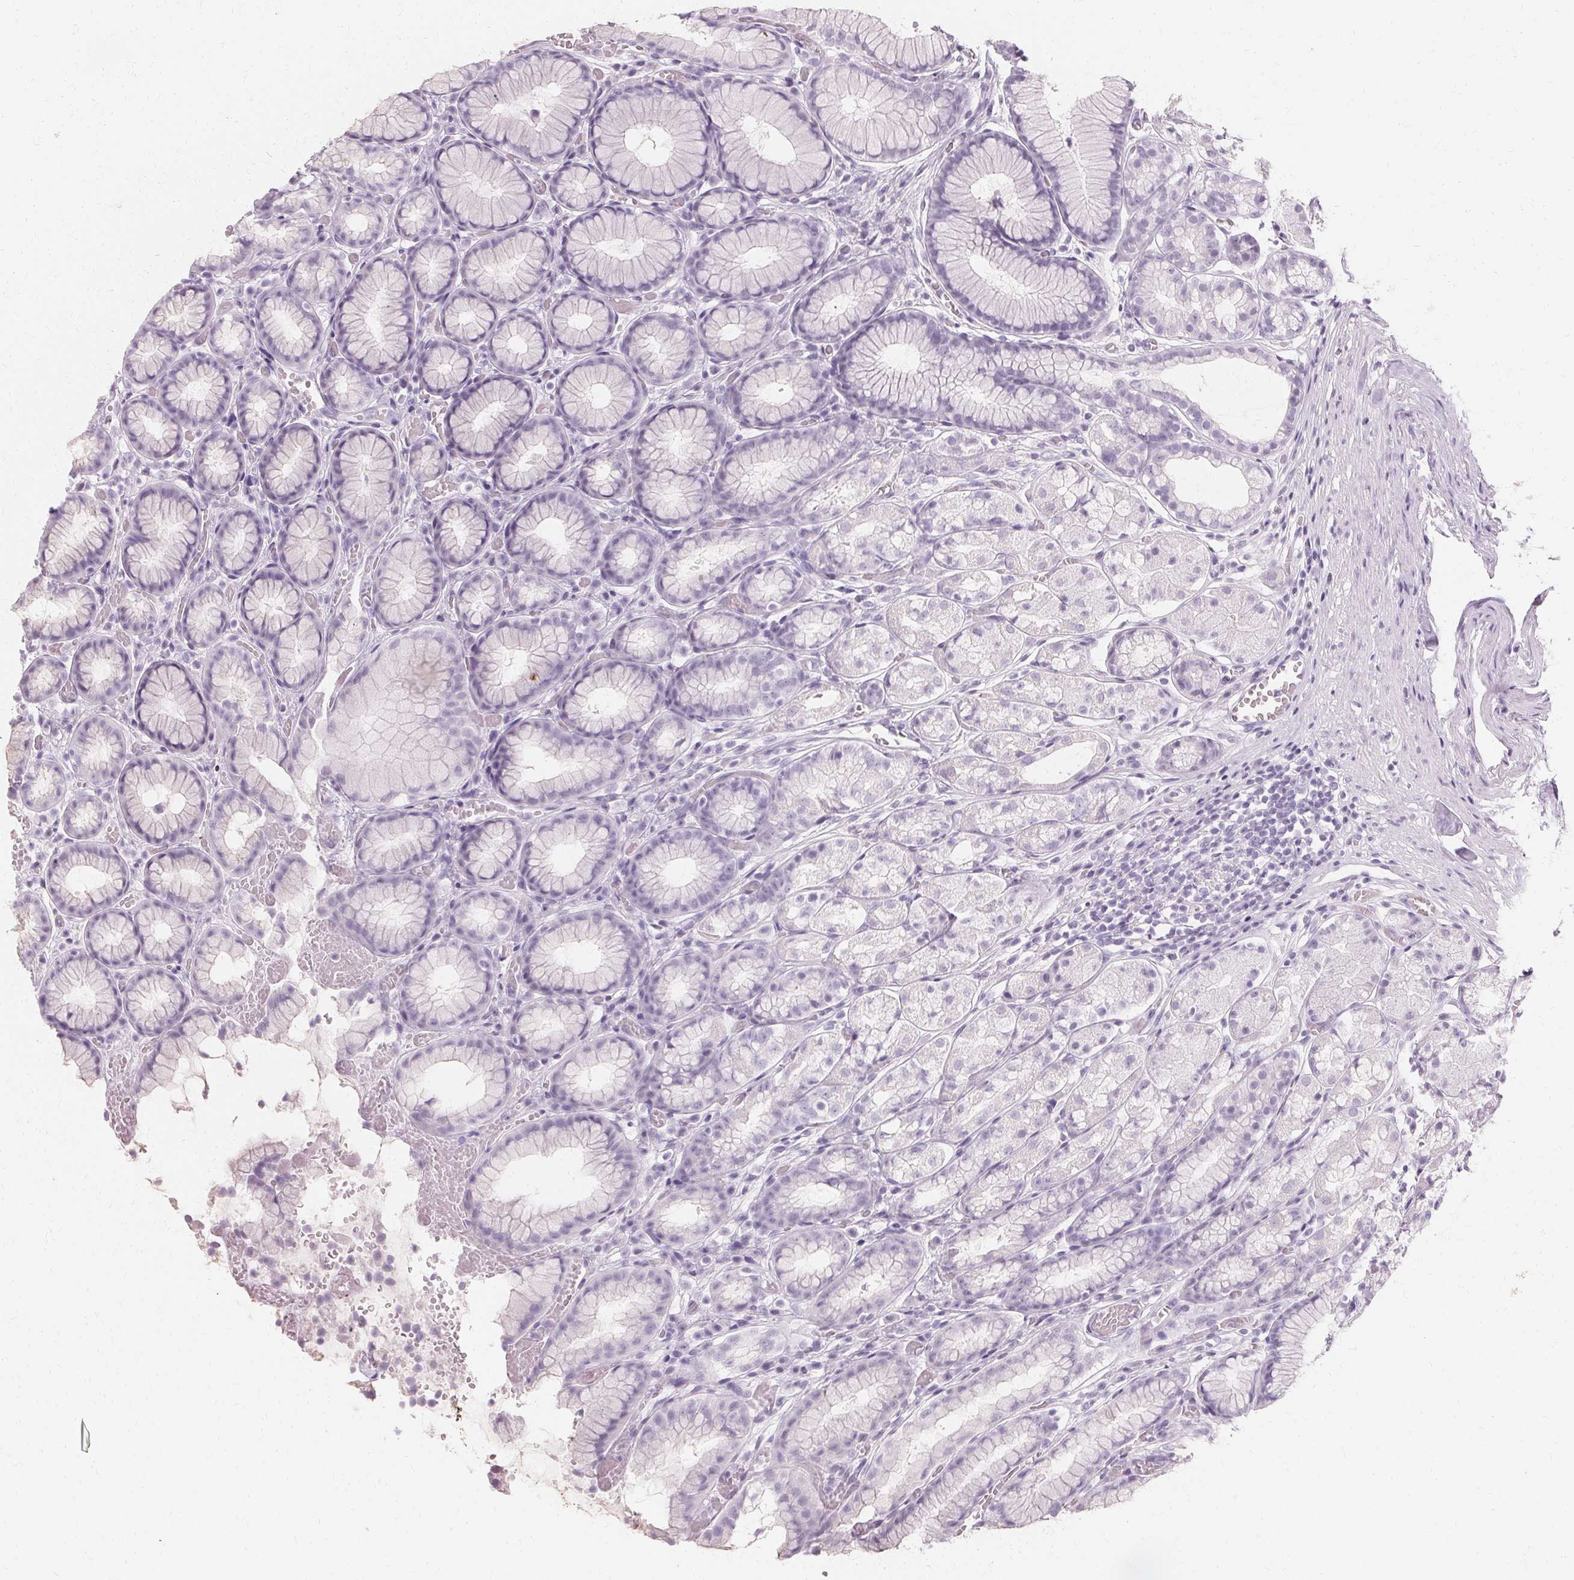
{"staining": {"intensity": "negative", "quantity": "none", "location": "none"}, "tissue": "stomach", "cell_type": "Glandular cells", "image_type": "normal", "snomed": [{"axis": "morphology", "description": "Normal tissue, NOS"}, {"axis": "topography", "description": "Smooth muscle"}, {"axis": "topography", "description": "Stomach"}], "caption": "Histopathology image shows no significant protein expression in glandular cells of normal stomach. Brightfield microscopy of immunohistochemistry (IHC) stained with DAB (3,3'-diaminobenzidine) (brown) and hematoxylin (blue), captured at high magnification.", "gene": "KRT6A", "patient": {"sex": "male", "age": 70}}